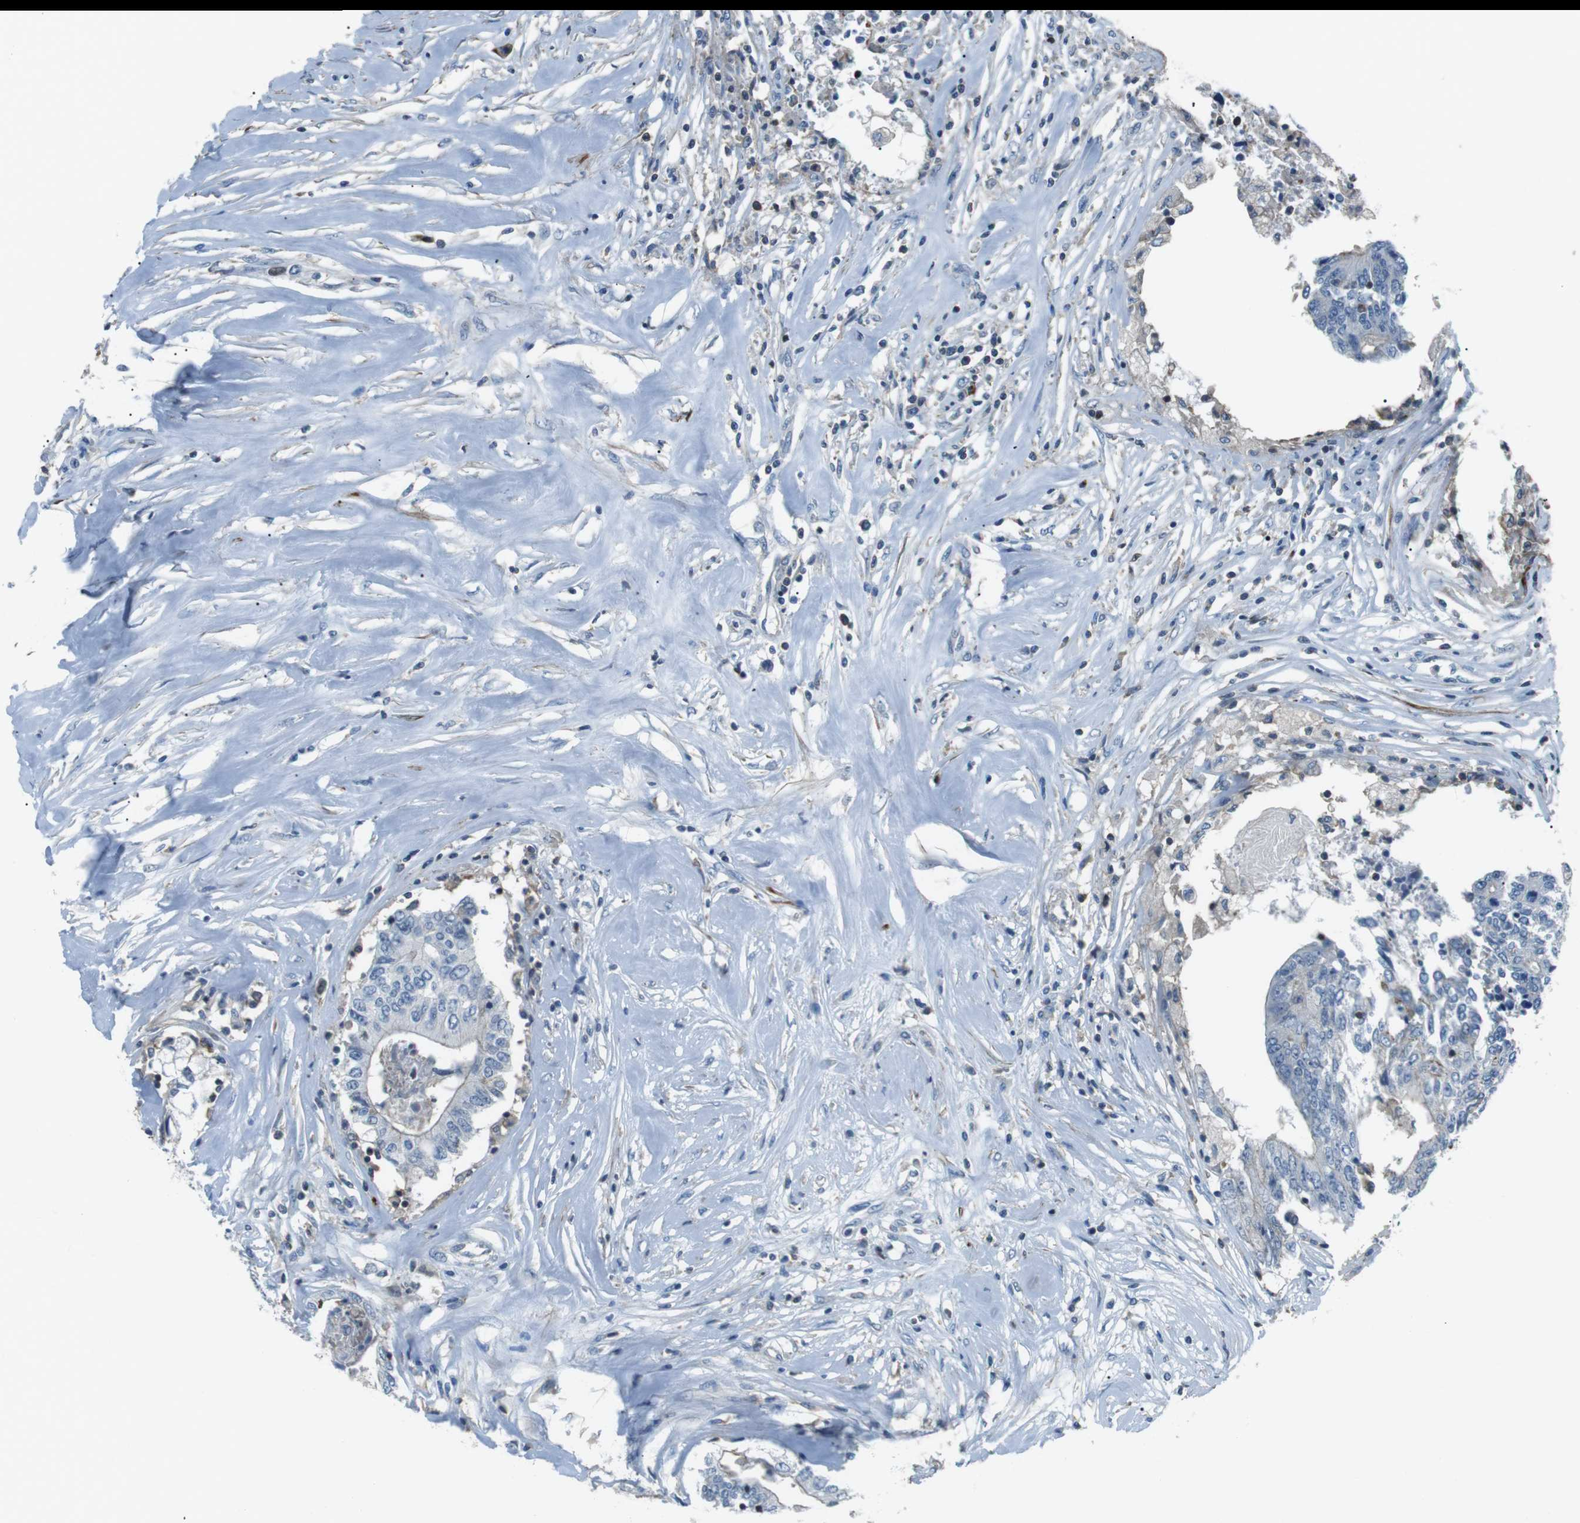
{"staining": {"intensity": "negative", "quantity": "none", "location": "none"}, "tissue": "colorectal cancer", "cell_type": "Tumor cells", "image_type": "cancer", "snomed": [{"axis": "morphology", "description": "Adenocarcinoma, NOS"}, {"axis": "topography", "description": "Rectum"}], "caption": "Immunohistochemical staining of human colorectal cancer (adenocarcinoma) displays no significant staining in tumor cells.", "gene": "ARVCF", "patient": {"sex": "male", "age": 63}}